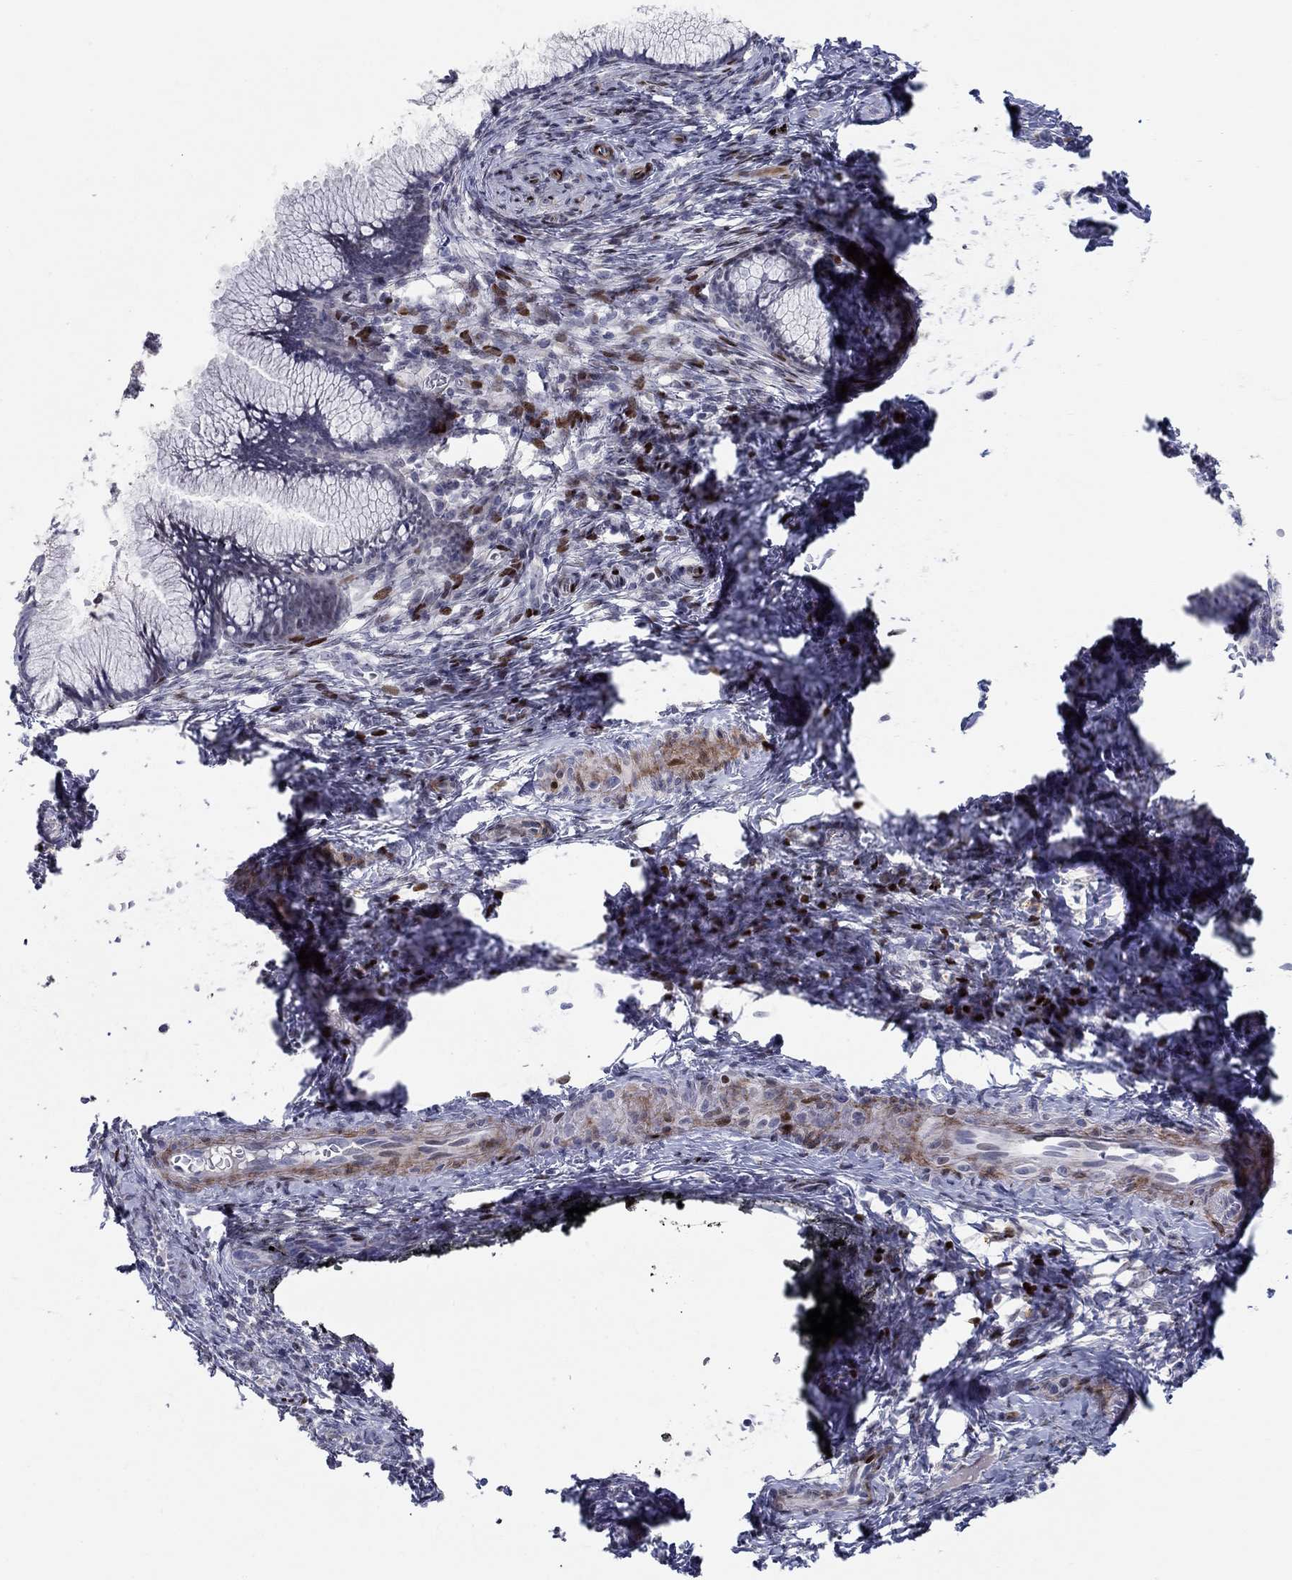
{"staining": {"intensity": "negative", "quantity": "none", "location": "none"}, "tissue": "cervical cancer", "cell_type": "Tumor cells", "image_type": "cancer", "snomed": [{"axis": "morphology", "description": "Squamous cell carcinoma, NOS"}, {"axis": "topography", "description": "Cervix"}], "caption": "Tumor cells are negative for brown protein staining in cervical cancer (squamous cell carcinoma). (DAB (3,3'-diaminobenzidine) immunohistochemistry (IHC), high magnification).", "gene": "RAPGEF5", "patient": {"sex": "female", "age": 54}}